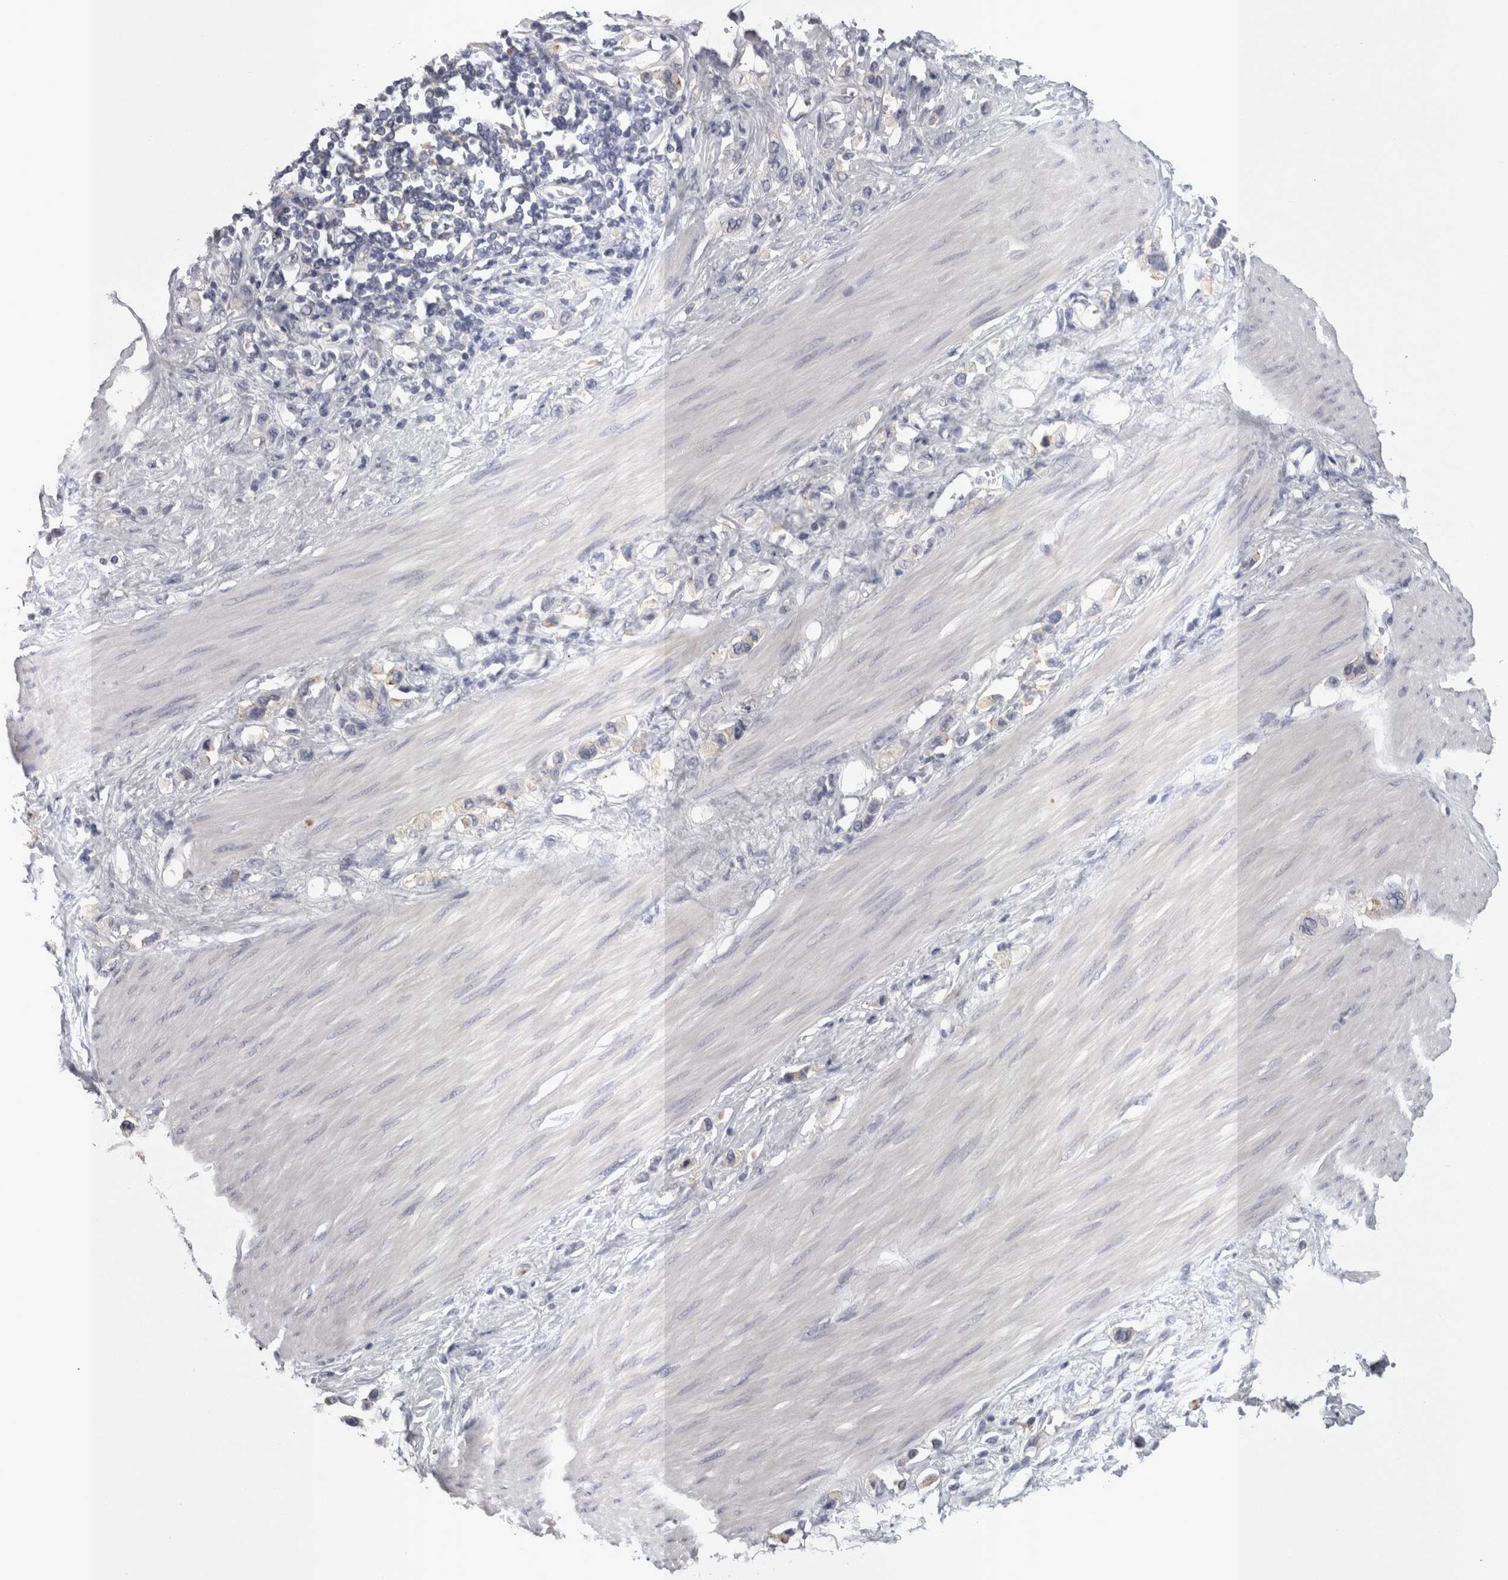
{"staining": {"intensity": "negative", "quantity": "none", "location": "none"}, "tissue": "stomach cancer", "cell_type": "Tumor cells", "image_type": "cancer", "snomed": [{"axis": "morphology", "description": "Adenocarcinoma, NOS"}, {"axis": "topography", "description": "Stomach"}], "caption": "Tumor cells are negative for brown protein staining in stomach adenocarcinoma. The staining was performed using DAB (3,3'-diaminobenzidine) to visualize the protein expression in brown, while the nuclei were stained in blue with hematoxylin (Magnification: 20x).", "gene": "LYZL6", "patient": {"sex": "female", "age": 65}}